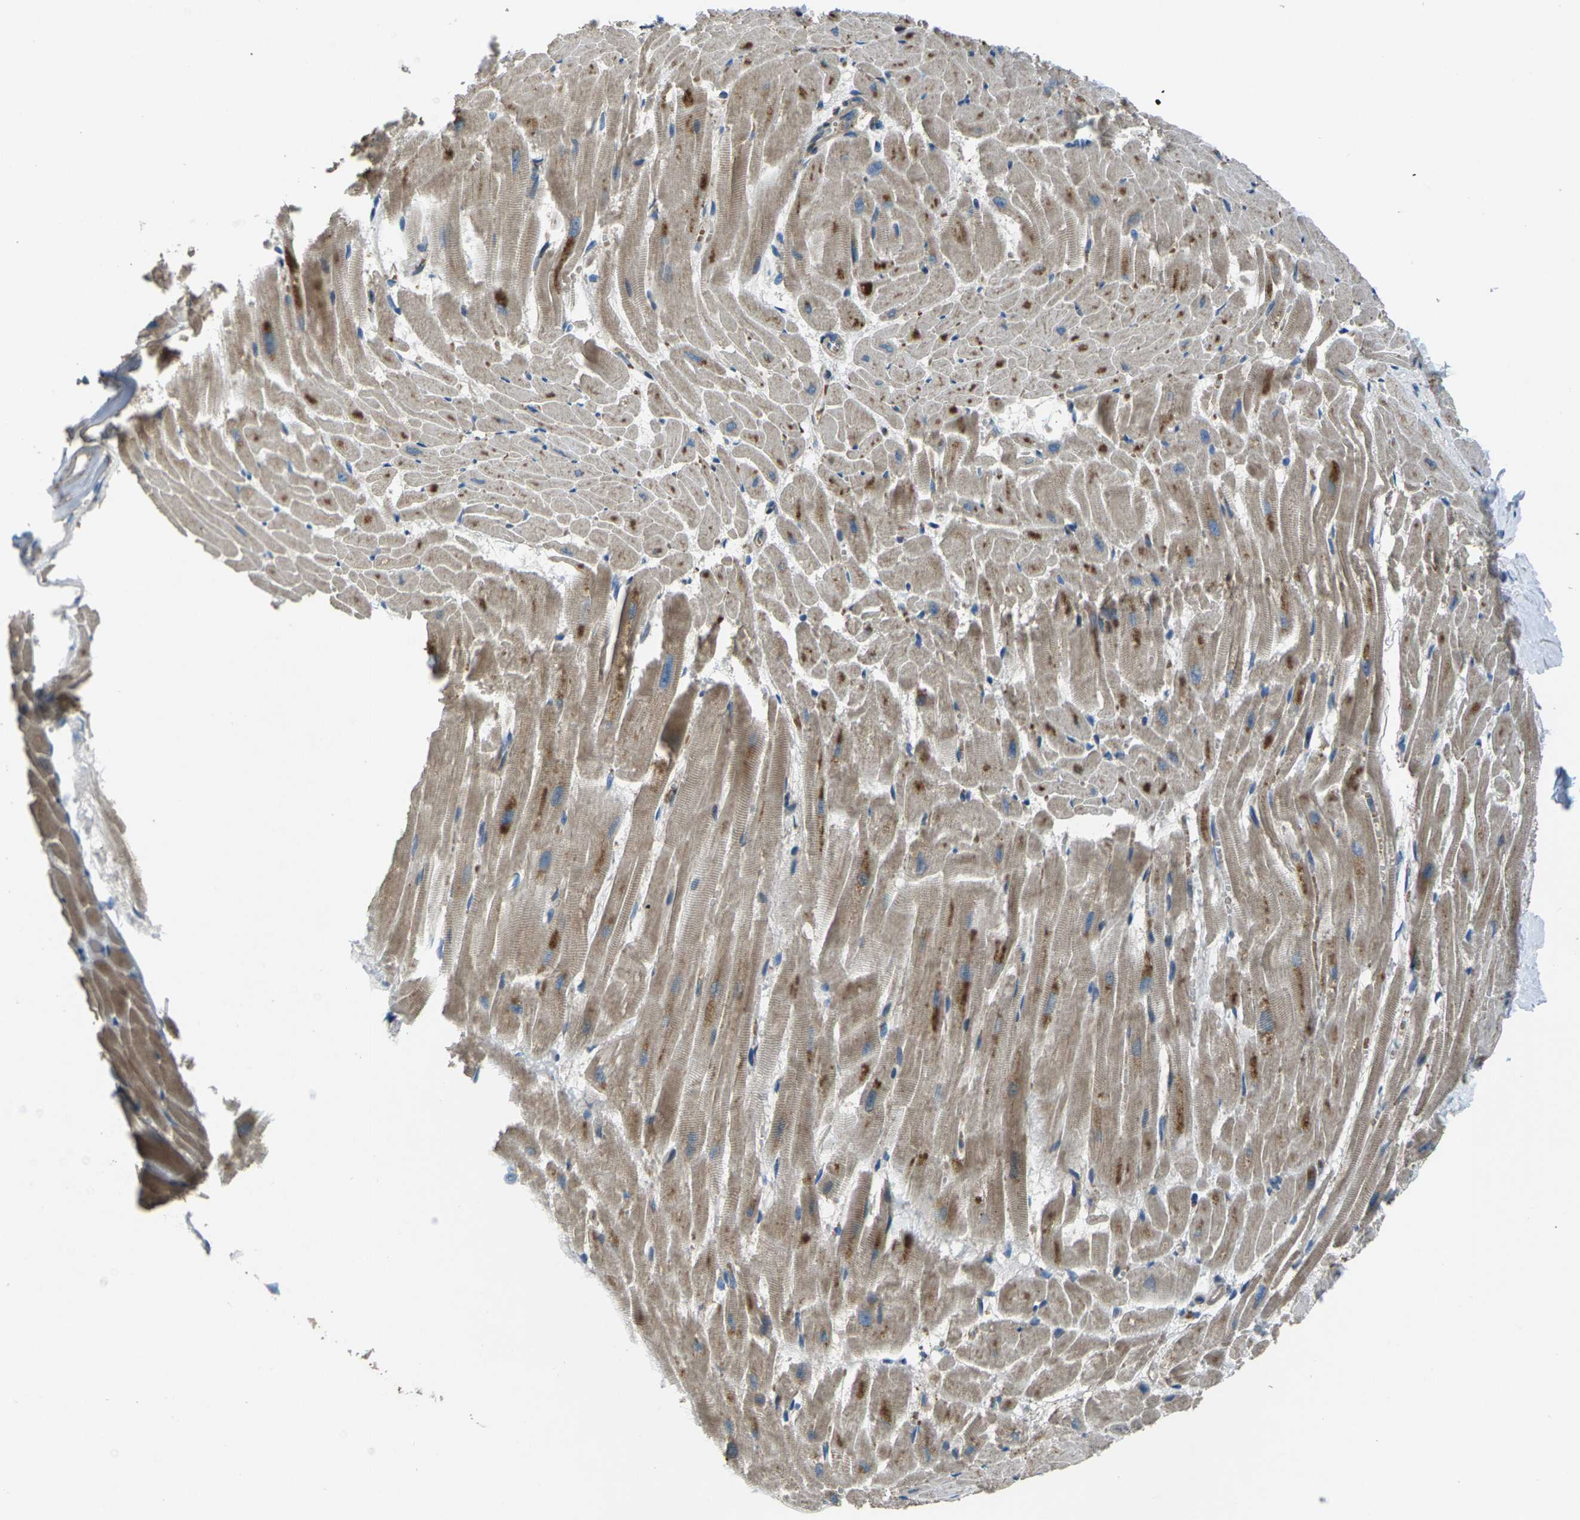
{"staining": {"intensity": "moderate", "quantity": ">75%", "location": "cytoplasmic/membranous"}, "tissue": "heart muscle", "cell_type": "Cardiomyocytes", "image_type": "normal", "snomed": [{"axis": "morphology", "description": "Normal tissue, NOS"}, {"axis": "topography", "description": "Heart"}], "caption": "Unremarkable heart muscle was stained to show a protein in brown. There is medium levels of moderate cytoplasmic/membranous positivity in about >75% of cardiomyocytes. (DAB (3,3'-diaminobenzidine) = brown stain, brightfield microscopy at high magnification).", "gene": "EDNRA", "patient": {"sex": "female", "age": 19}}